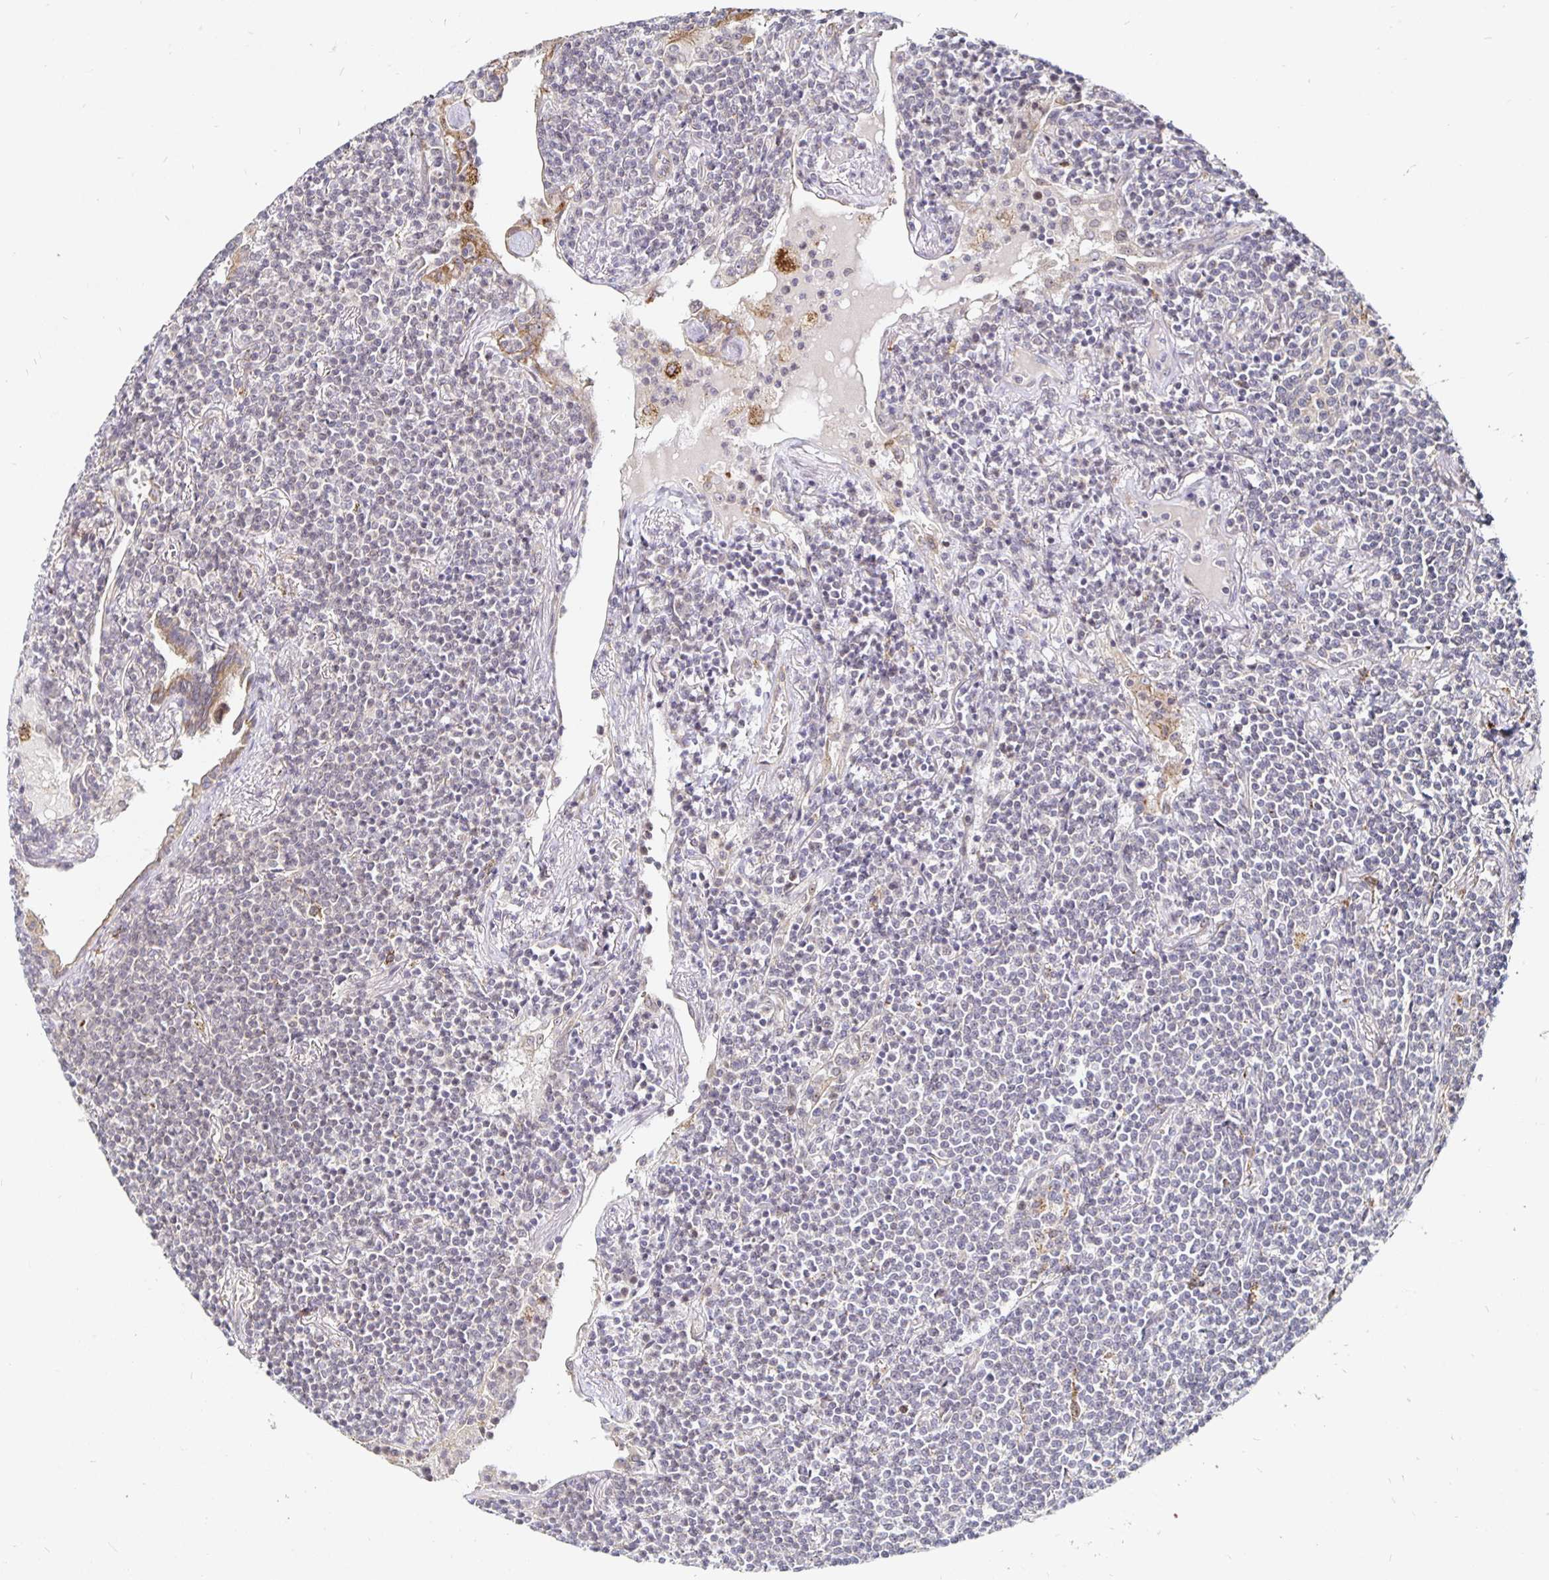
{"staining": {"intensity": "negative", "quantity": "none", "location": "none"}, "tissue": "lymphoma", "cell_type": "Tumor cells", "image_type": "cancer", "snomed": [{"axis": "morphology", "description": "Malignant lymphoma, non-Hodgkin's type, Low grade"}, {"axis": "topography", "description": "Lung"}], "caption": "Lymphoma was stained to show a protein in brown. There is no significant expression in tumor cells.", "gene": "CYP27A1", "patient": {"sex": "female", "age": 71}}